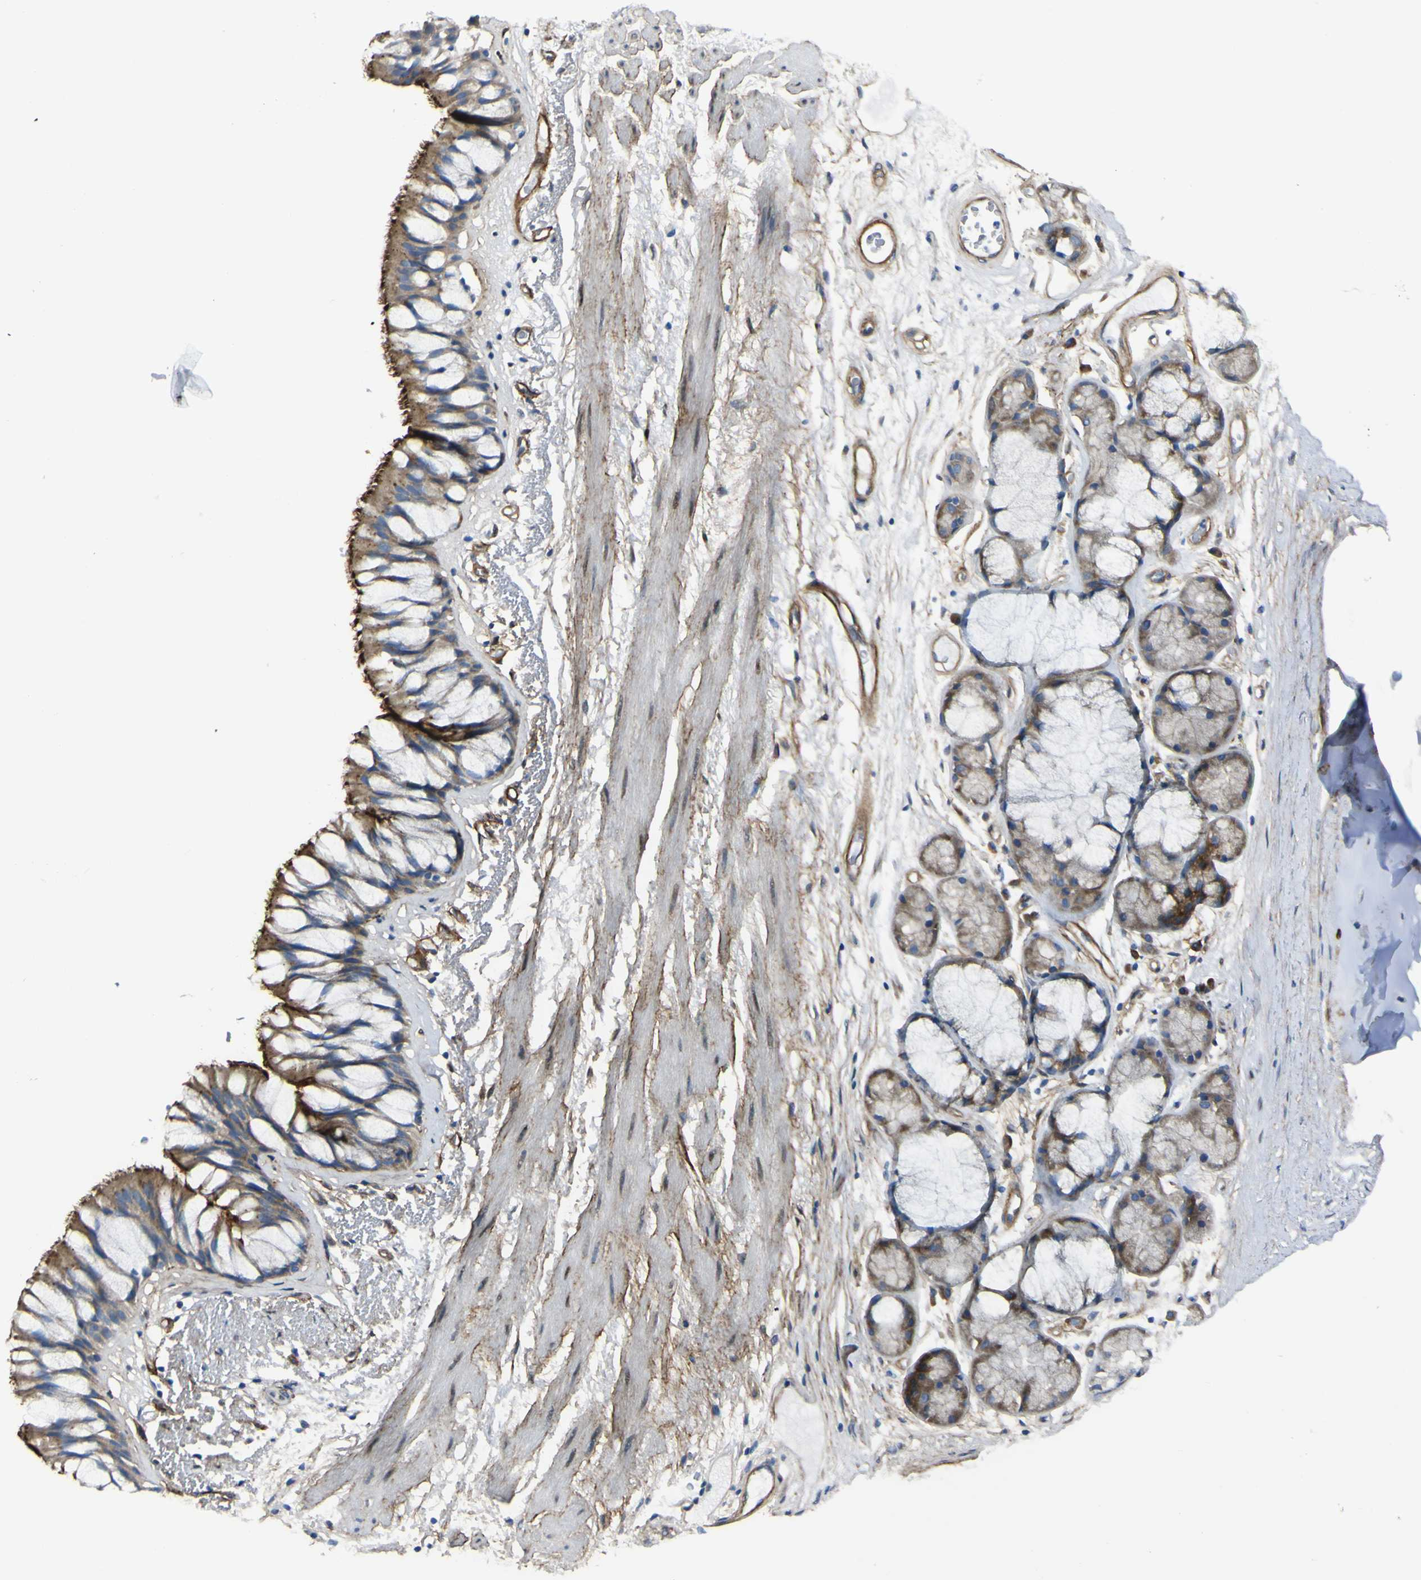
{"staining": {"intensity": "moderate", "quantity": ">75%", "location": "cytoplasmic/membranous"}, "tissue": "bronchus", "cell_type": "Respiratory epithelial cells", "image_type": "normal", "snomed": [{"axis": "morphology", "description": "Normal tissue, NOS"}, {"axis": "topography", "description": "Bronchus"}], "caption": "Brown immunohistochemical staining in unremarkable bronchus demonstrates moderate cytoplasmic/membranous staining in approximately >75% of respiratory epithelial cells. (Brightfield microscopy of DAB IHC at high magnification).", "gene": "LRRN1", "patient": {"sex": "male", "age": 66}}